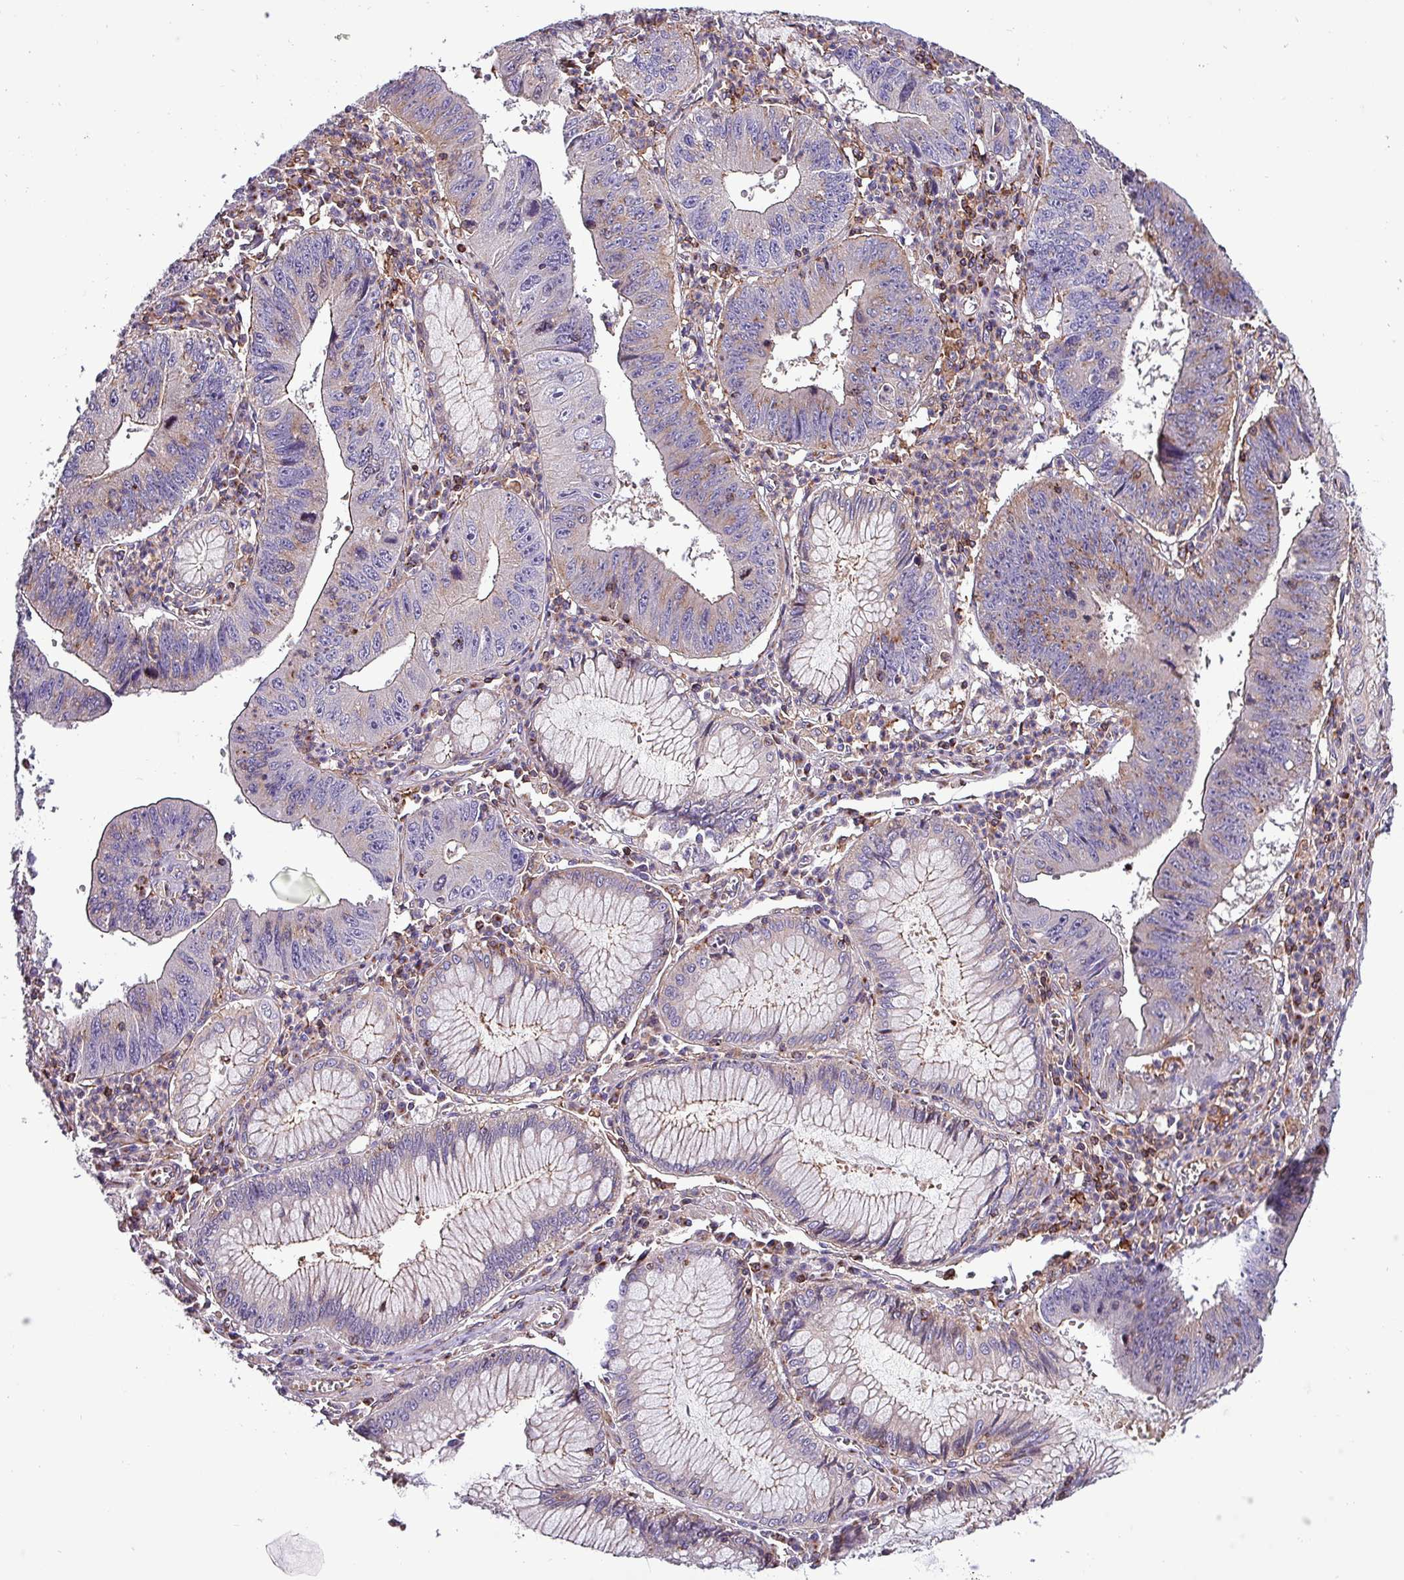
{"staining": {"intensity": "weak", "quantity": "<25%", "location": "cytoplasmic/membranous"}, "tissue": "stomach cancer", "cell_type": "Tumor cells", "image_type": "cancer", "snomed": [{"axis": "morphology", "description": "Adenocarcinoma, NOS"}, {"axis": "topography", "description": "Stomach"}], "caption": "Photomicrograph shows no significant protein positivity in tumor cells of stomach adenocarcinoma.", "gene": "VAMP4", "patient": {"sex": "male", "age": 59}}